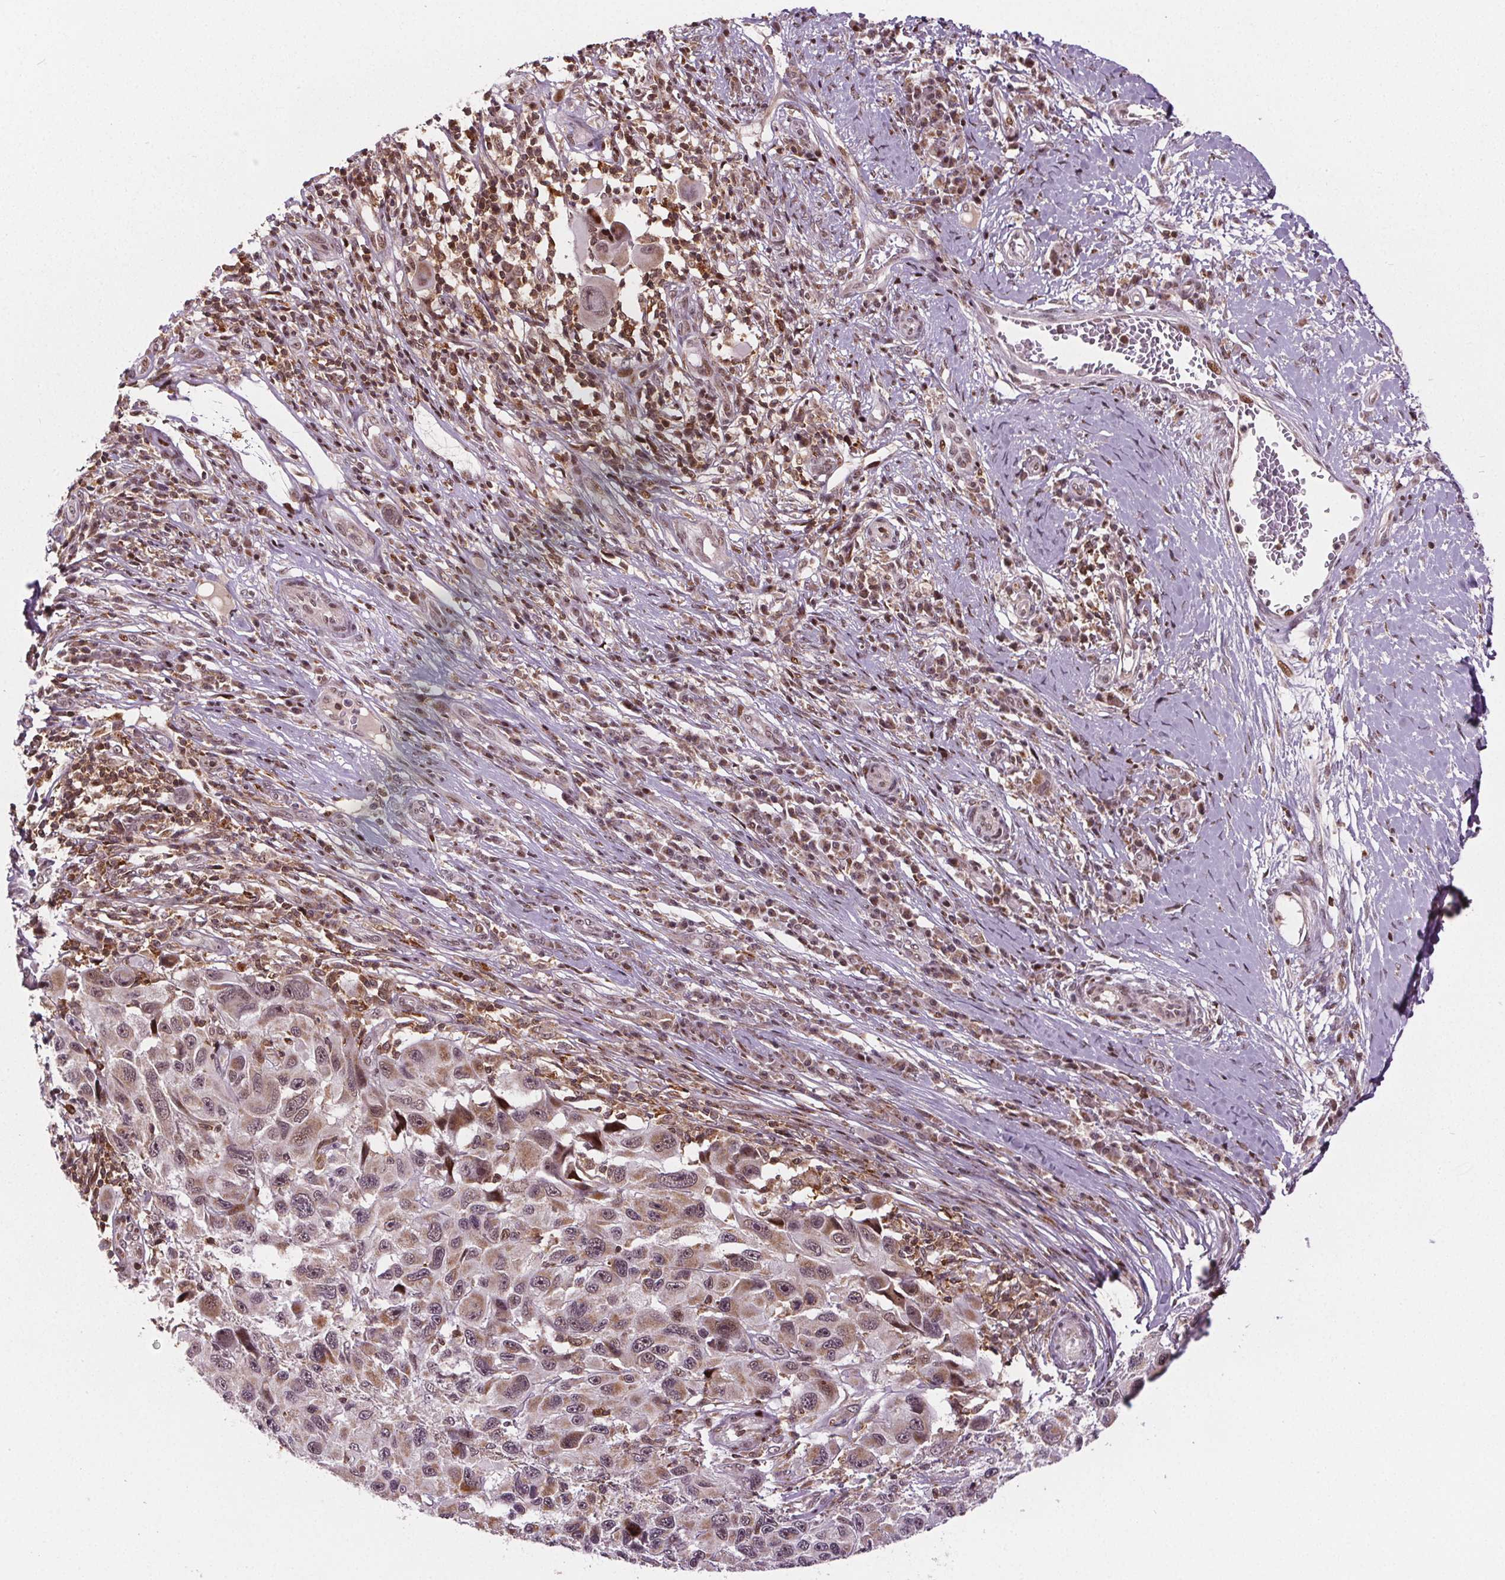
{"staining": {"intensity": "weak", "quantity": "25%-75%", "location": "cytoplasmic/membranous,nuclear"}, "tissue": "melanoma", "cell_type": "Tumor cells", "image_type": "cancer", "snomed": [{"axis": "morphology", "description": "Malignant melanoma, NOS"}, {"axis": "topography", "description": "Skin"}], "caption": "Immunohistochemical staining of human melanoma displays weak cytoplasmic/membranous and nuclear protein staining in about 25%-75% of tumor cells. The staining was performed using DAB to visualize the protein expression in brown, while the nuclei were stained in blue with hematoxylin (Magnification: 20x).", "gene": "SNRNP35", "patient": {"sex": "male", "age": 53}}